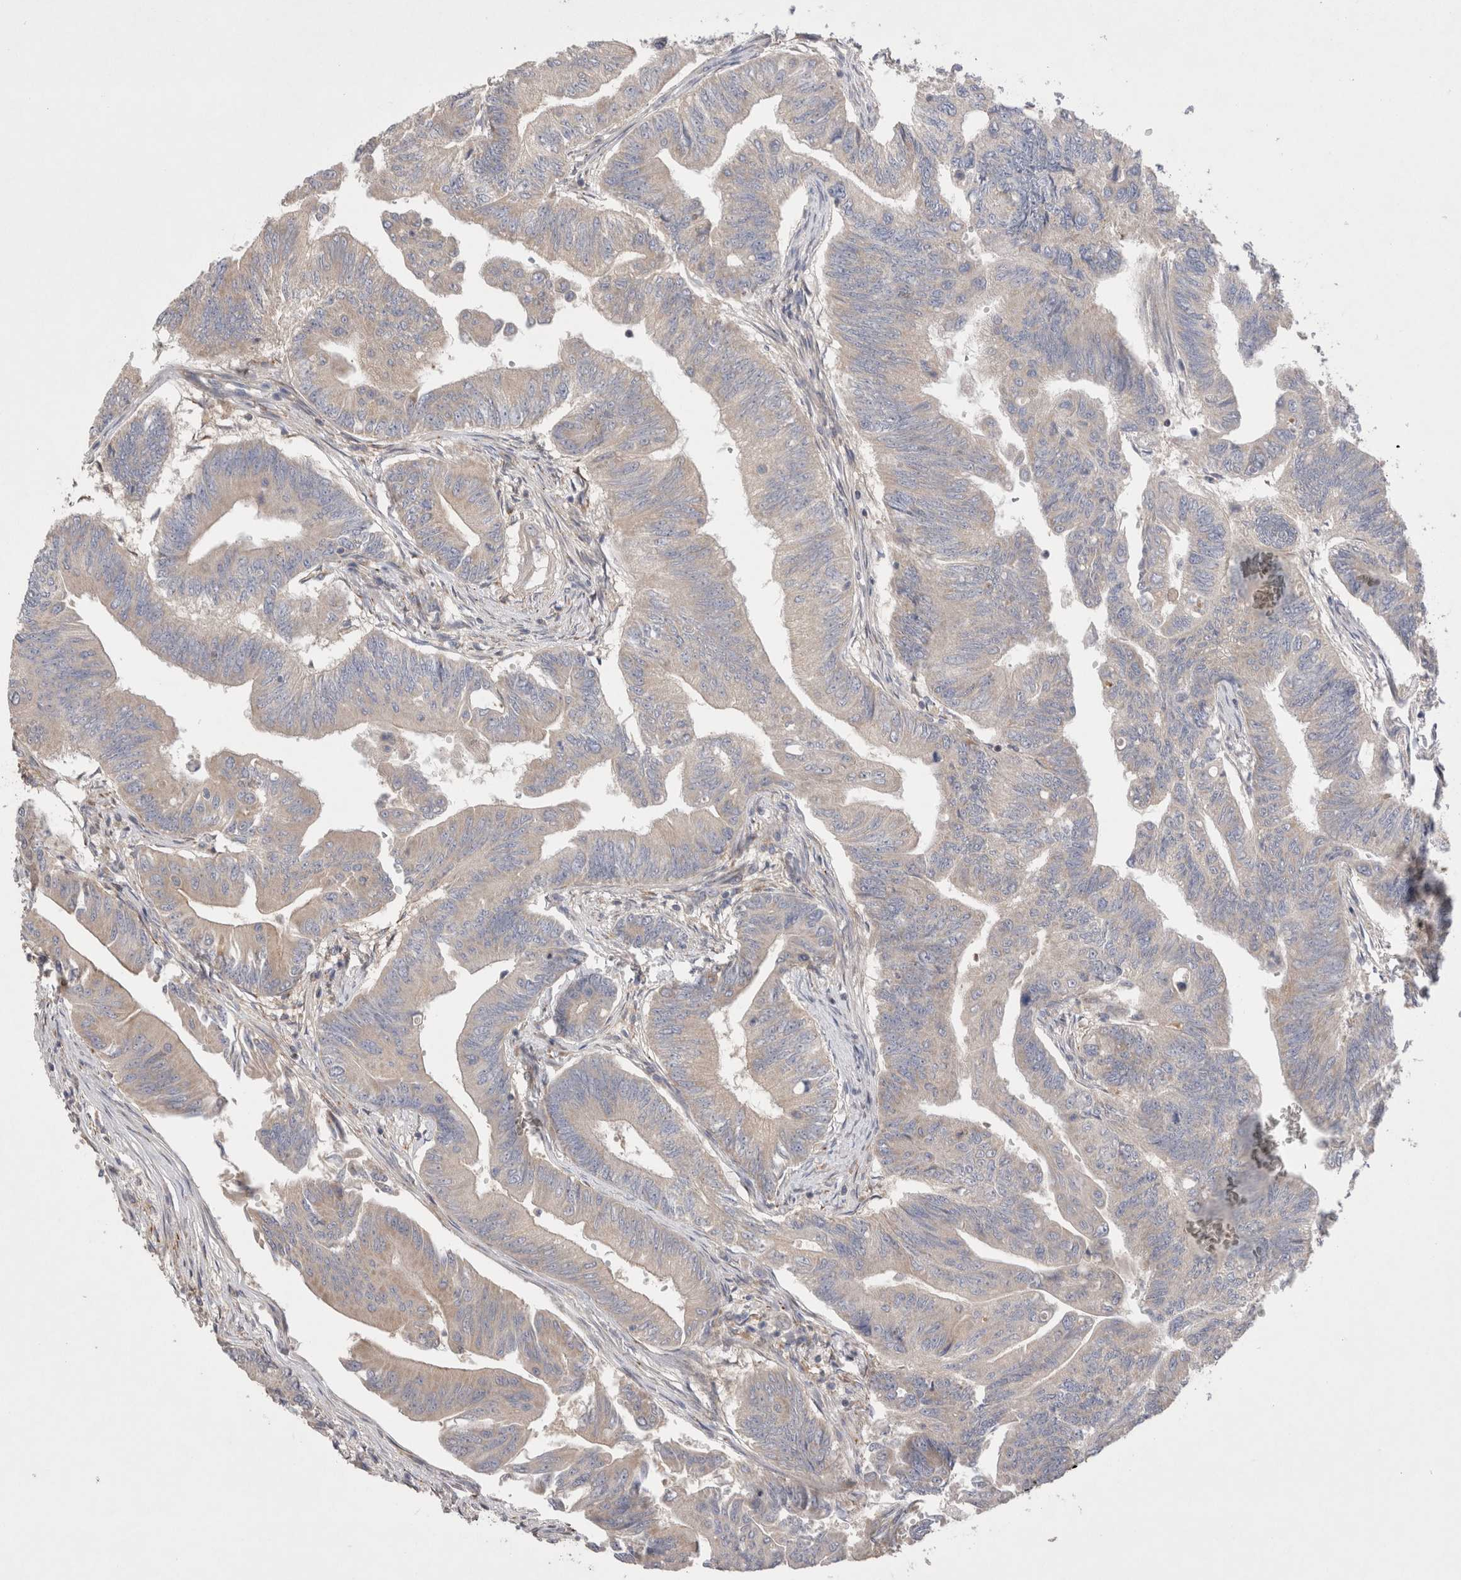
{"staining": {"intensity": "moderate", "quantity": "25%-75%", "location": "cytoplasmic/membranous"}, "tissue": "colorectal cancer", "cell_type": "Tumor cells", "image_type": "cancer", "snomed": [{"axis": "morphology", "description": "Adenoma, NOS"}, {"axis": "morphology", "description": "Adenocarcinoma, NOS"}, {"axis": "topography", "description": "Colon"}], "caption": "About 25%-75% of tumor cells in human colorectal cancer (adenoma) show moderate cytoplasmic/membranous protein expression as visualized by brown immunohistochemical staining.", "gene": "TBC1D16", "patient": {"sex": "male", "age": 79}}